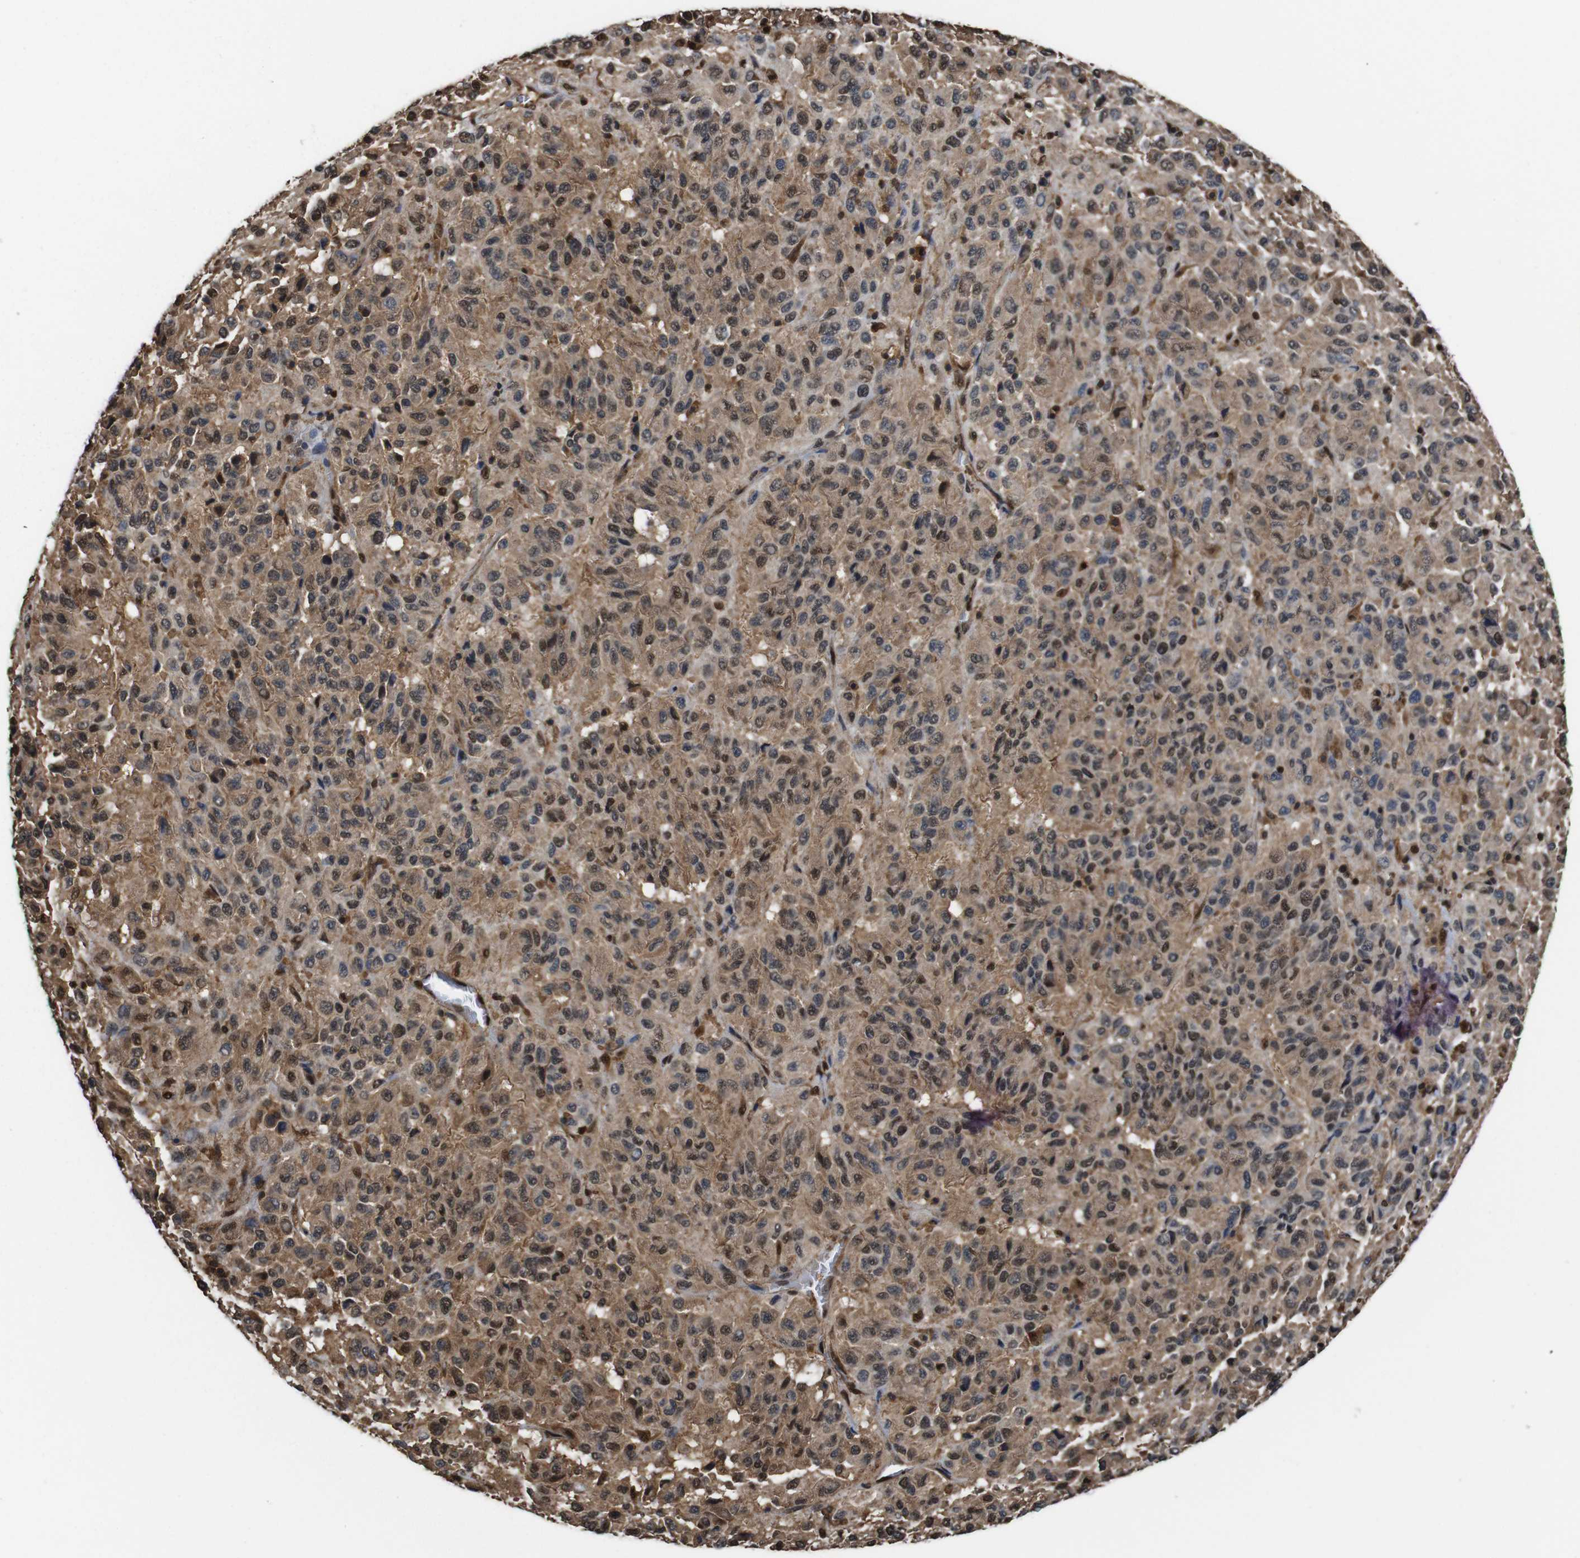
{"staining": {"intensity": "moderate", "quantity": ">75%", "location": "cytoplasmic/membranous,nuclear"}, "tissue": "melanoma", "cell_type": "Tumor cells", "image_type": "cancer", "snomed": [{"axis": "morphology", "description": "Malignant melanoma, Metastatic site"}, {"axis": "topography", "description": "Lung"}], "caption": "Tumor cells reveal medium levels of moderate cytoplasmic/membranous and nuclear positivity in approximately >75% of cells in malignant melanoma (metastatic site).", "gene": "VCP", "patient": {"sex": "male", "age": 64}}